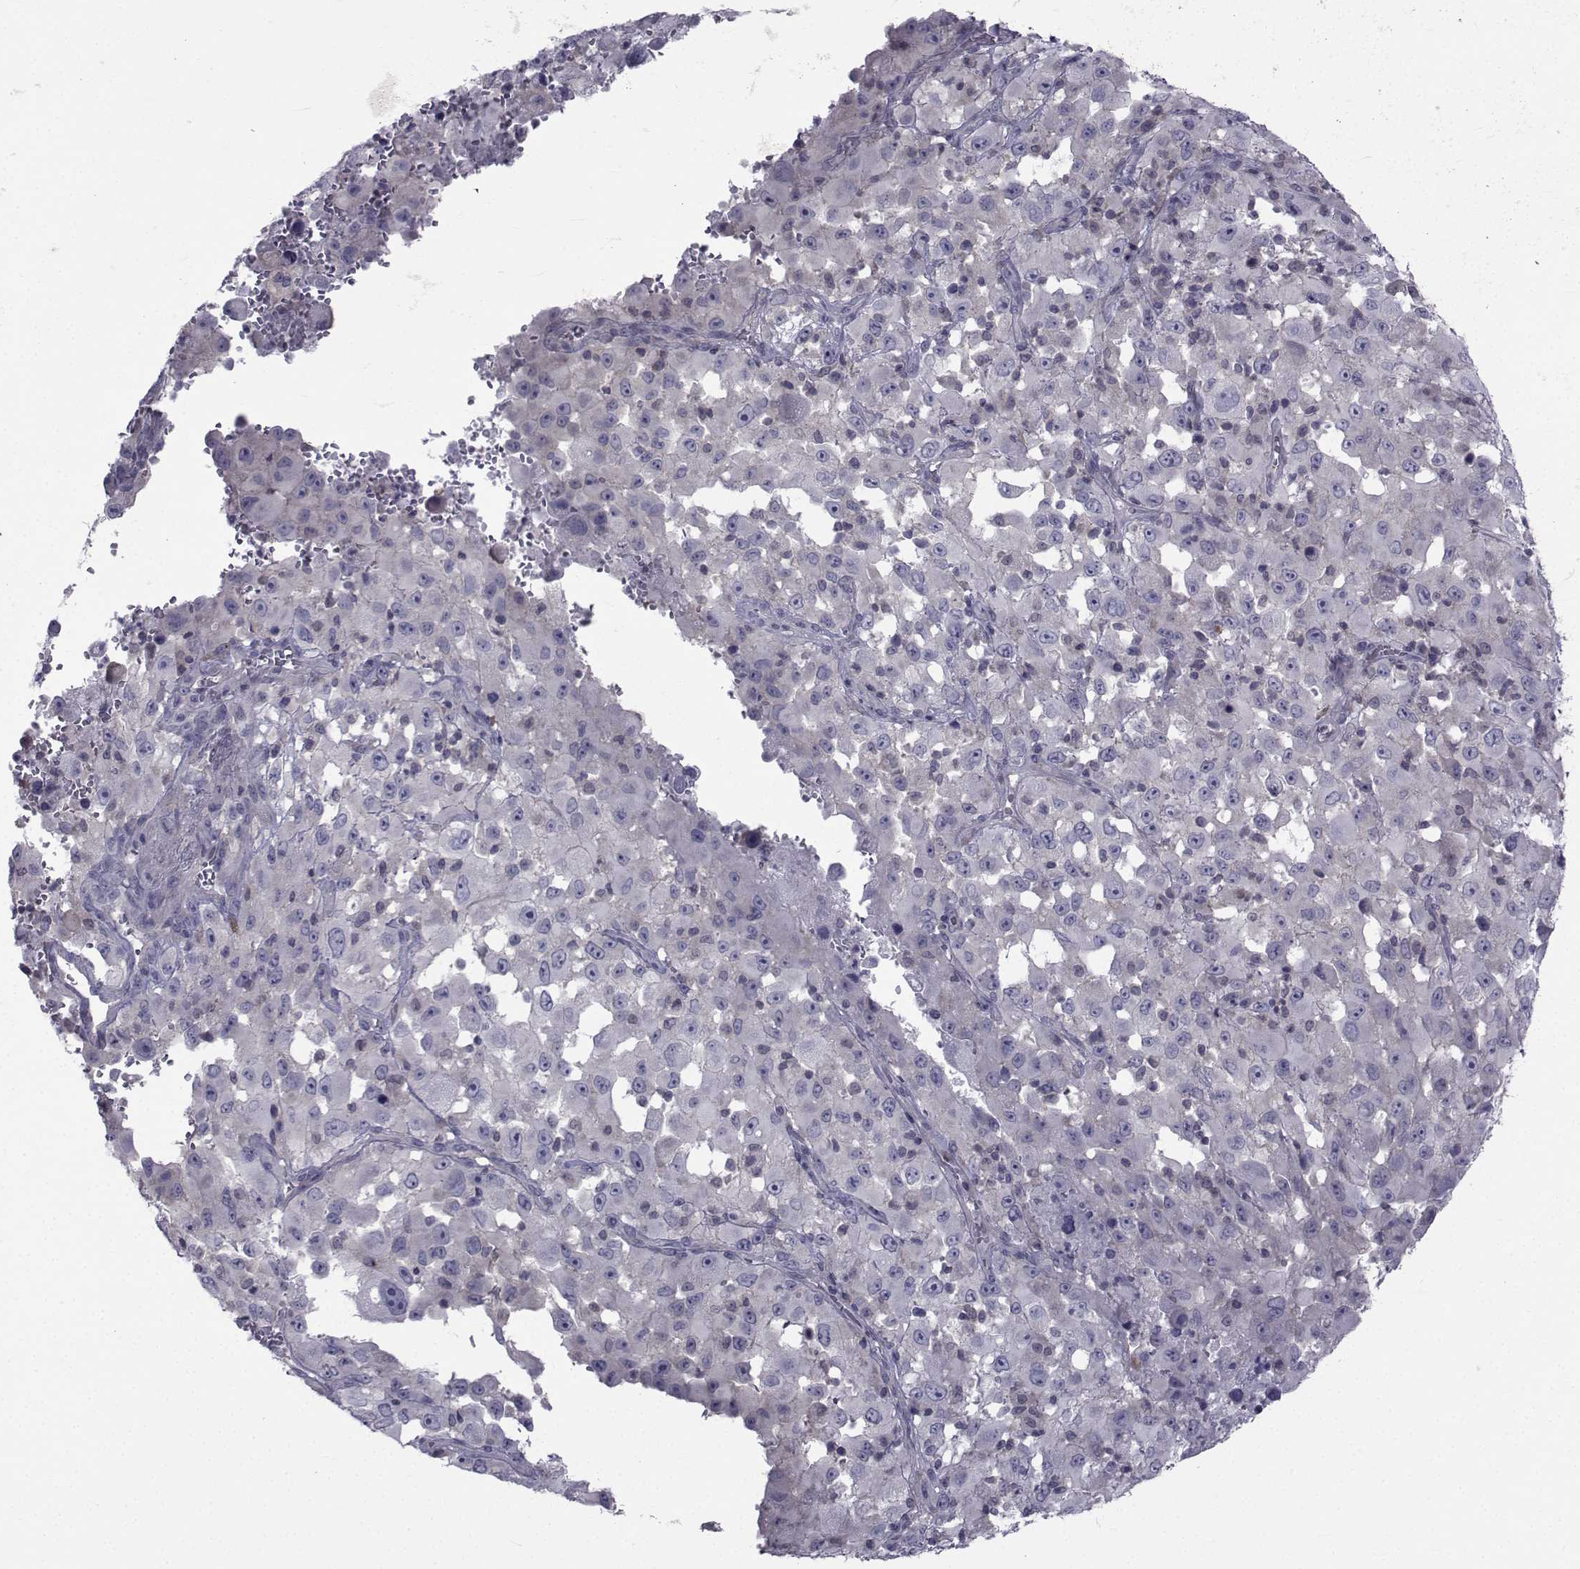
{"staining": {"intensity": "negative", "quantity": "none", "location": "none"}, "tissue": "melanoma", "cell_type": "Tumor cells", "image_type": "cancer", "snomed": [{"axis": "morphology", "description": "Malignant melanoma, Metastatic site"}, {"axis": "topography", "description": "Soft tissue"}], "caption": "There is no significant staining in tumor cells of melanoma. Brightfield microscopy of IHC stained with DAB (3,3'-diaminobenzidine) (brown) and hematoxylin (blue), captured at high magnification.", "gene": "SLC30A10", "patient": {"sex": "male", "age": 50}}